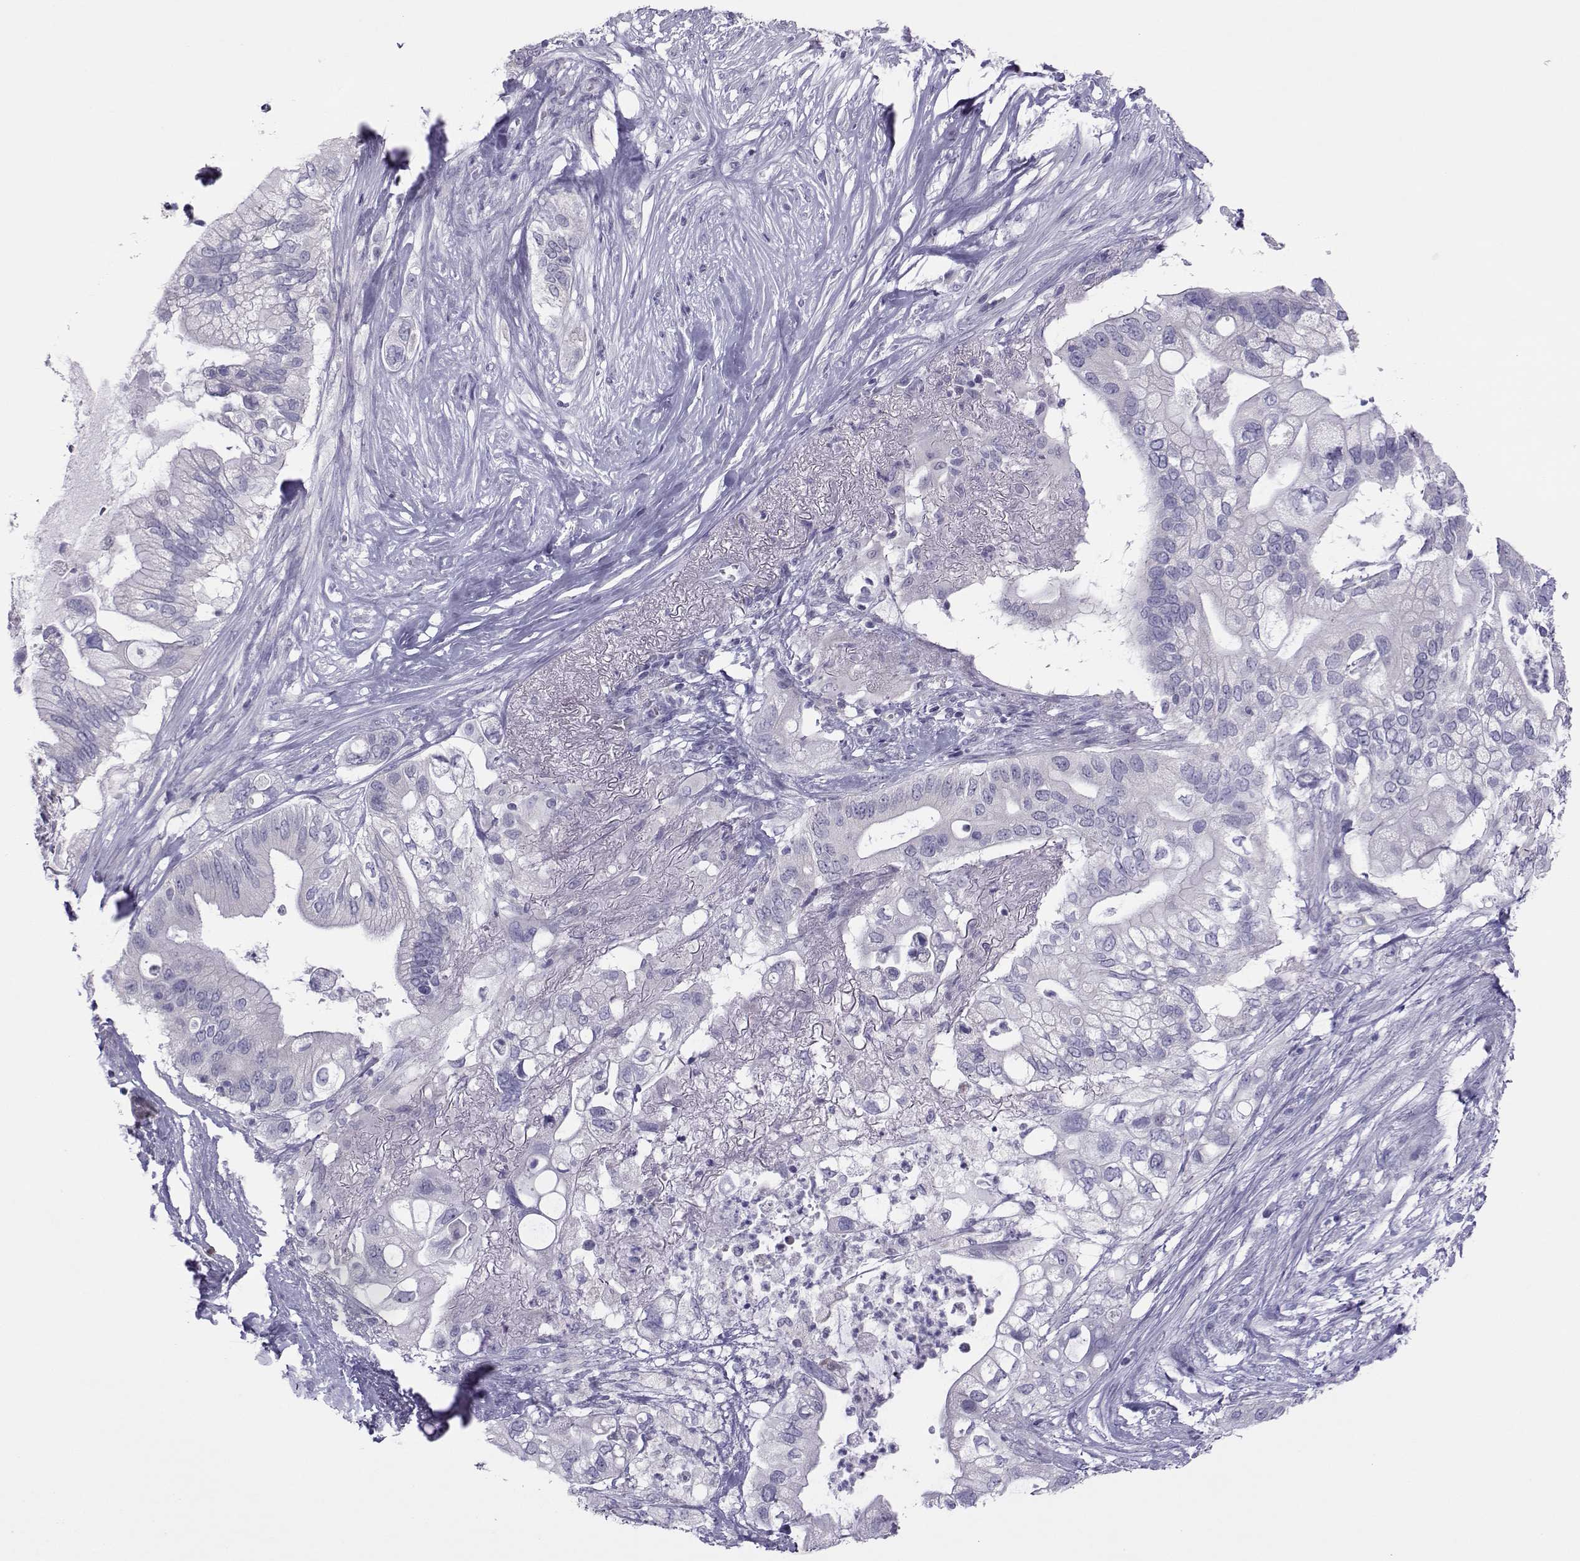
{"staining": {"intensity": "negative", "quantity": "none", "location": "none"}, "tissue": "pancreatic cancer", "cell_type": "Tumor cells", "image_type": "cancer", "snomed": [{"axis": "morphology", "description": "Adenocarcinoma, NOS"}, {"axis": "topography", "description": "Pancreas"}], "caption": "This is a micrograph of IHC staining of pancreatic cancer, which shows no positivity in tumor cells.", "gene": "TRPM7", "patient": {"sex": "female", "age": 72}}